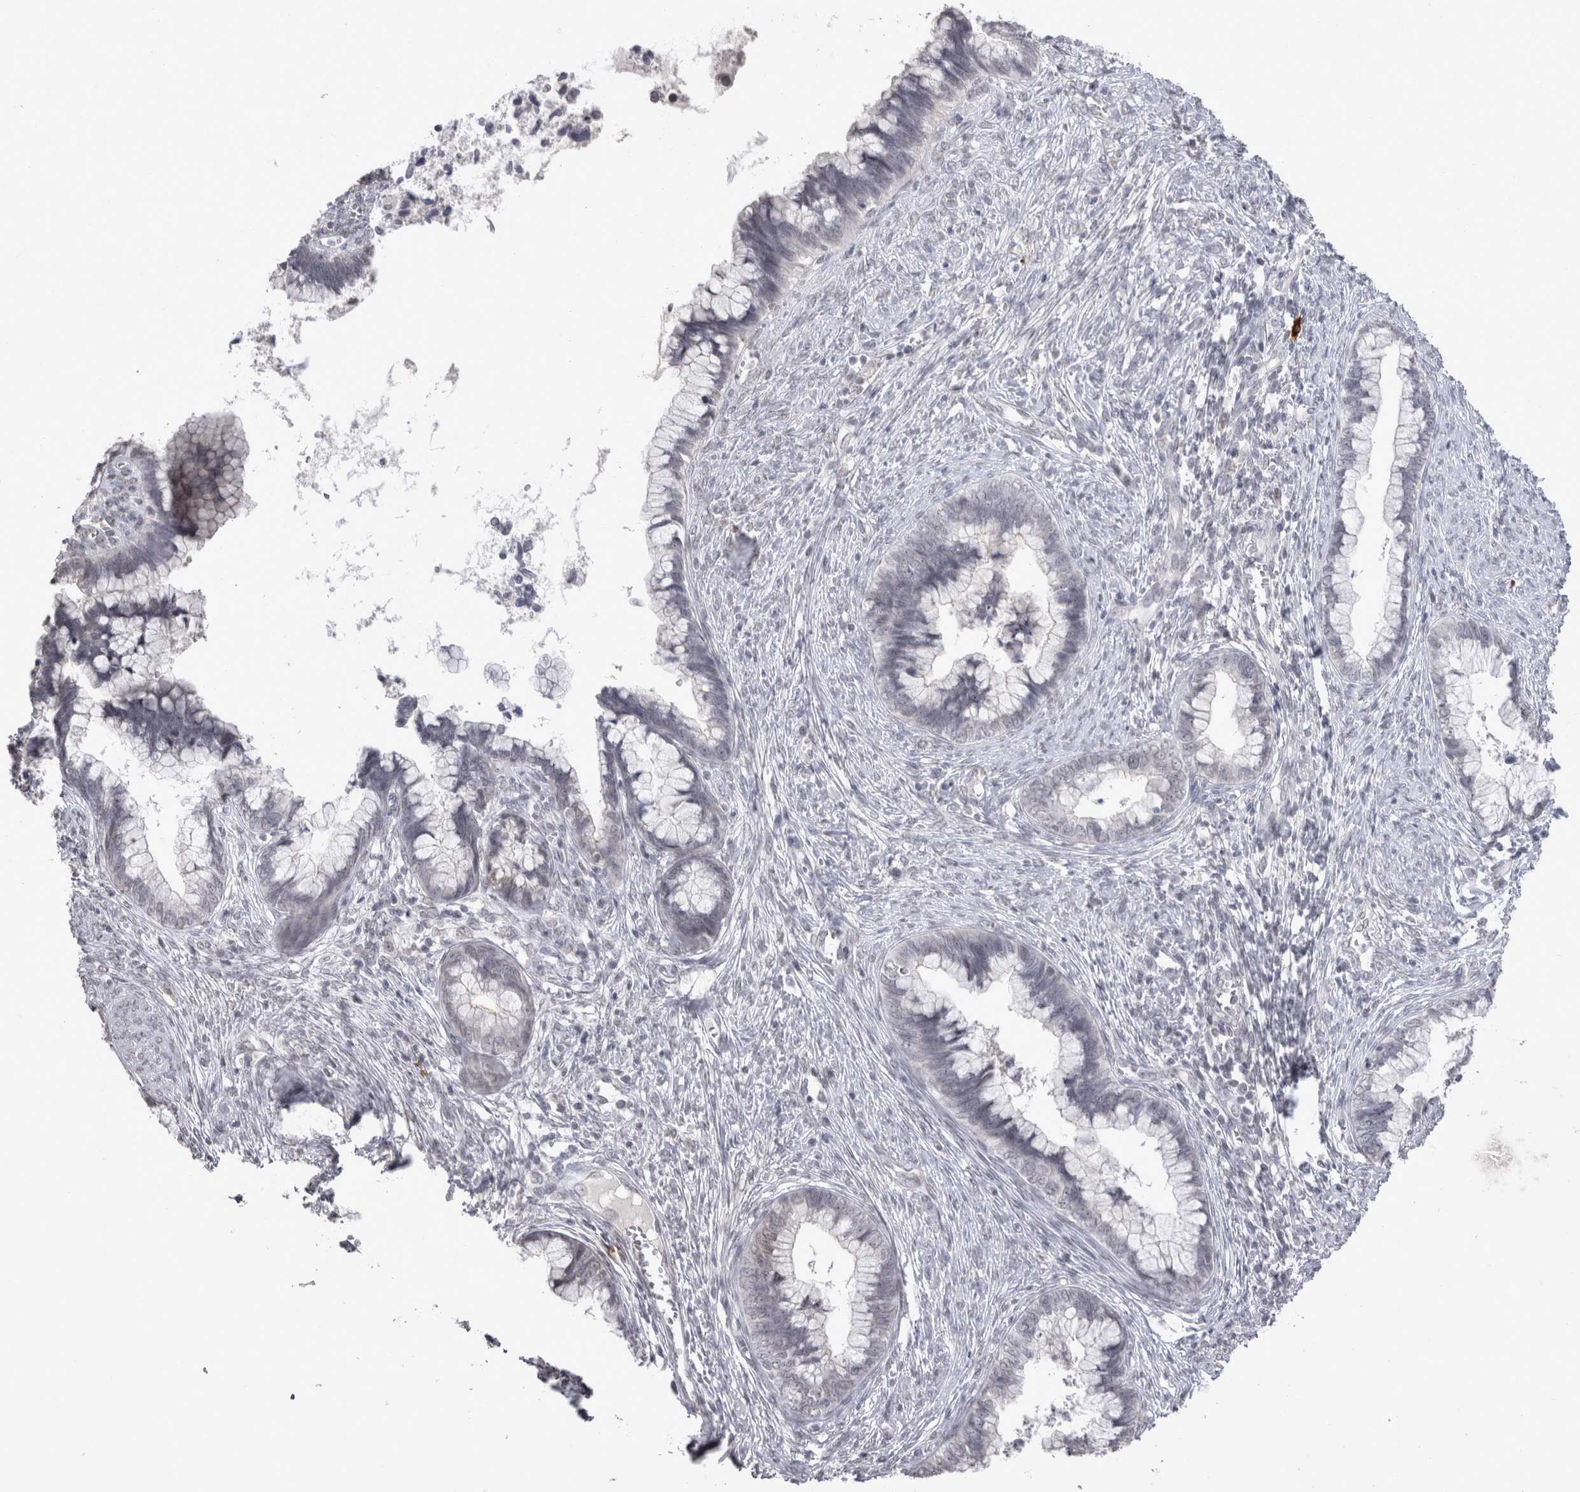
{"staining": {"intensity": "negative", "quantity": "none", "location": "none"}, "tissue": "cervical cancer", "cell_type": "Tumor cells", "image_type": "cancer", "snomed": [{"axis": "morphology", "description": "Adenocarcinoma, NOS"}, {"axis": "topography", "description": "Cervix"}], "caption": "Protein analysis of cervical cancer shows no significant staining in tumor cells. The staining was performed using DAB to visualize the protein expression in brown, while the nuclei were stained in blue with hematoxylin (Magnification: 20x).", "gene": "DDX4", "patient": {"sex": "female", "age": 44}}